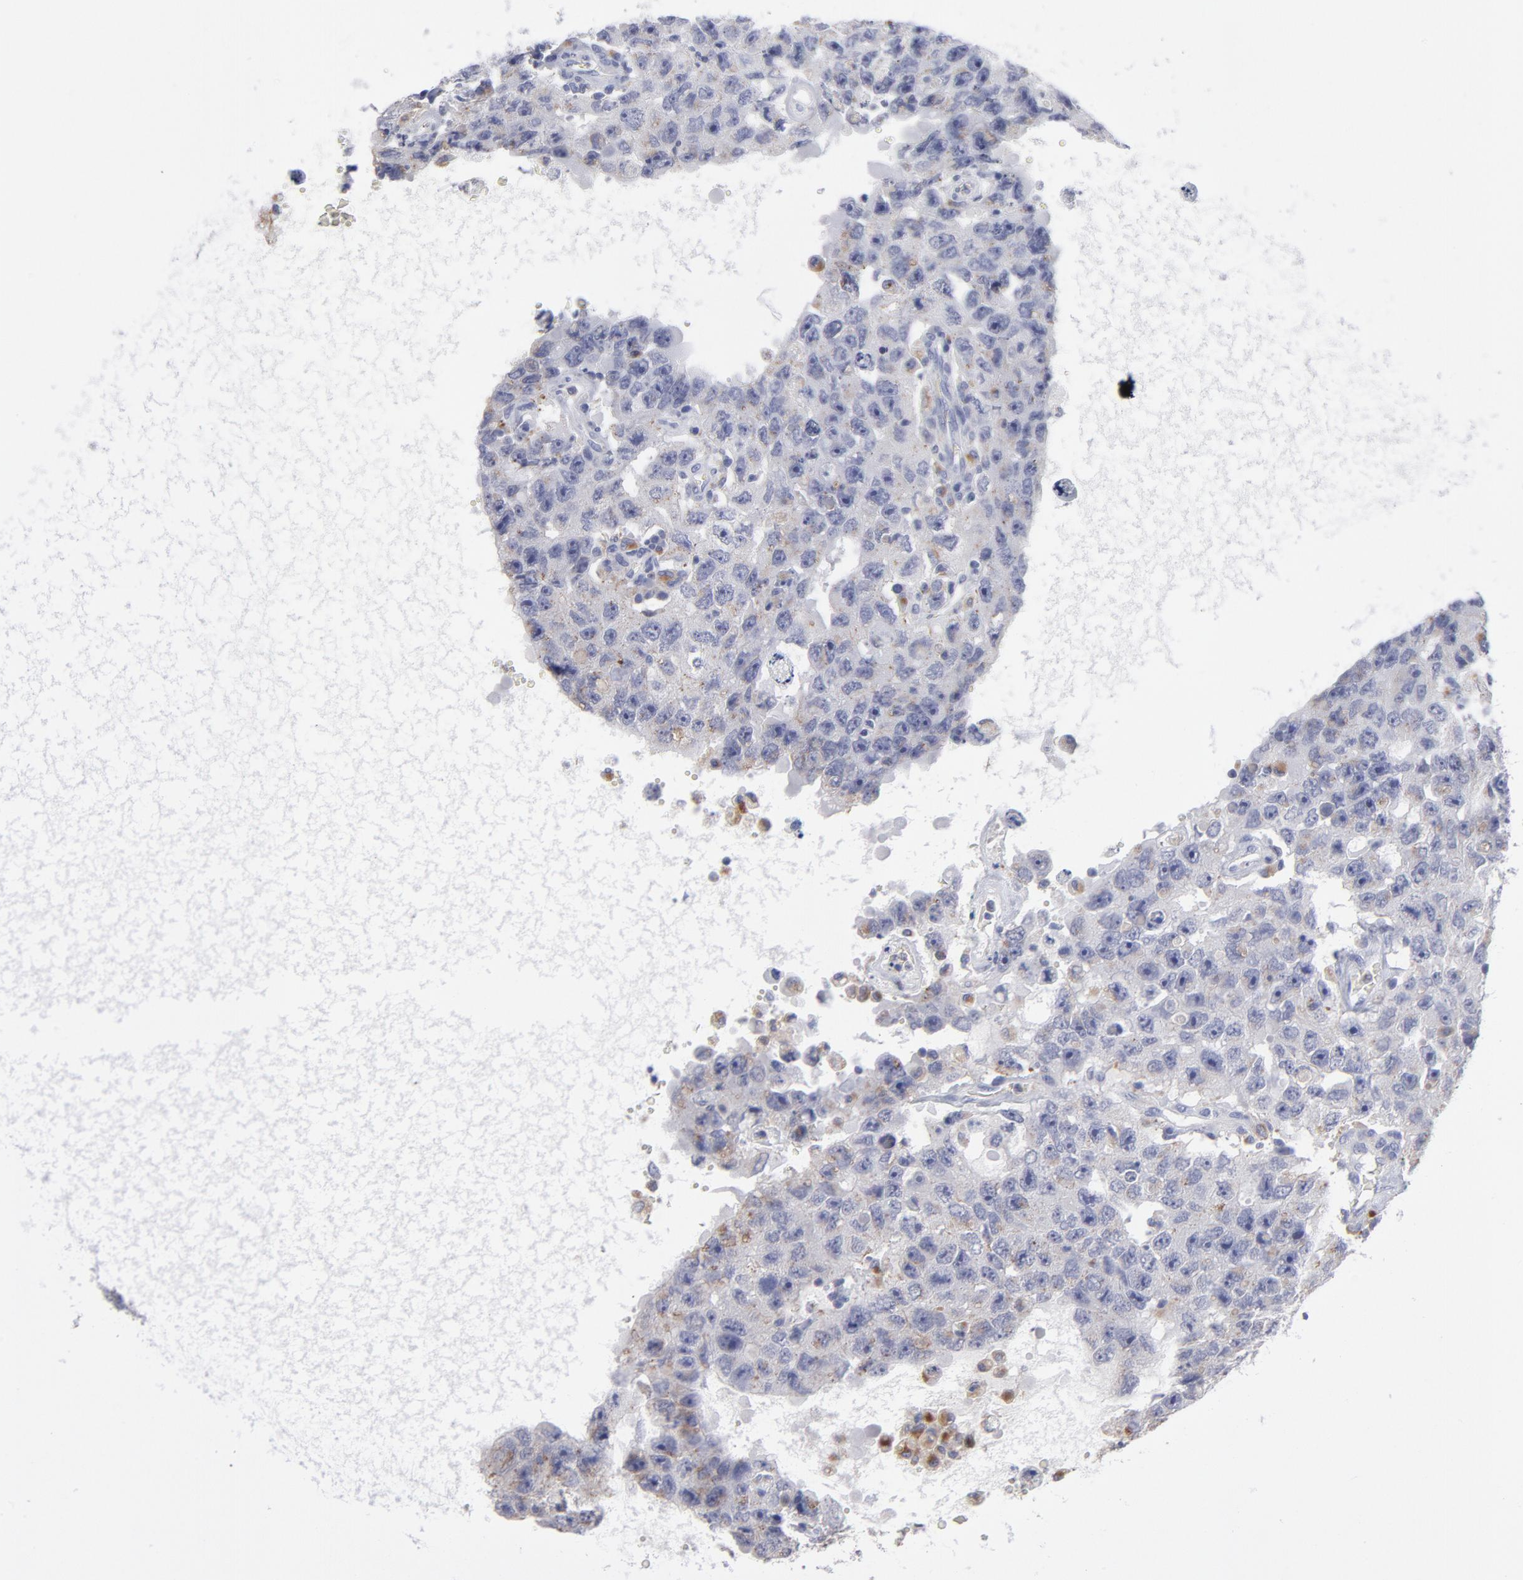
{"staining": {"intensity": "weak", "quantity": "<25%", "location": "cytoplasmic/membranous"}, "tissue": "testis cancer", "cell_type": "Tumor cells", "image_type": "cancer", "snomed": [{"axis": "morphology", "description": "Carcinoma, Embryonal, NOS"}, {"axis": "topography", "description": "Testis"}], "caption": "This photomicrograph is of testis cancer stained with immunohistochemistry (IHC) to label a protein in brown with the nuclei are counter-stained blue. There is no positivity in tumor cells.", "gene": "RRAGB", "patient": {"sex": "male", "age": 26}}